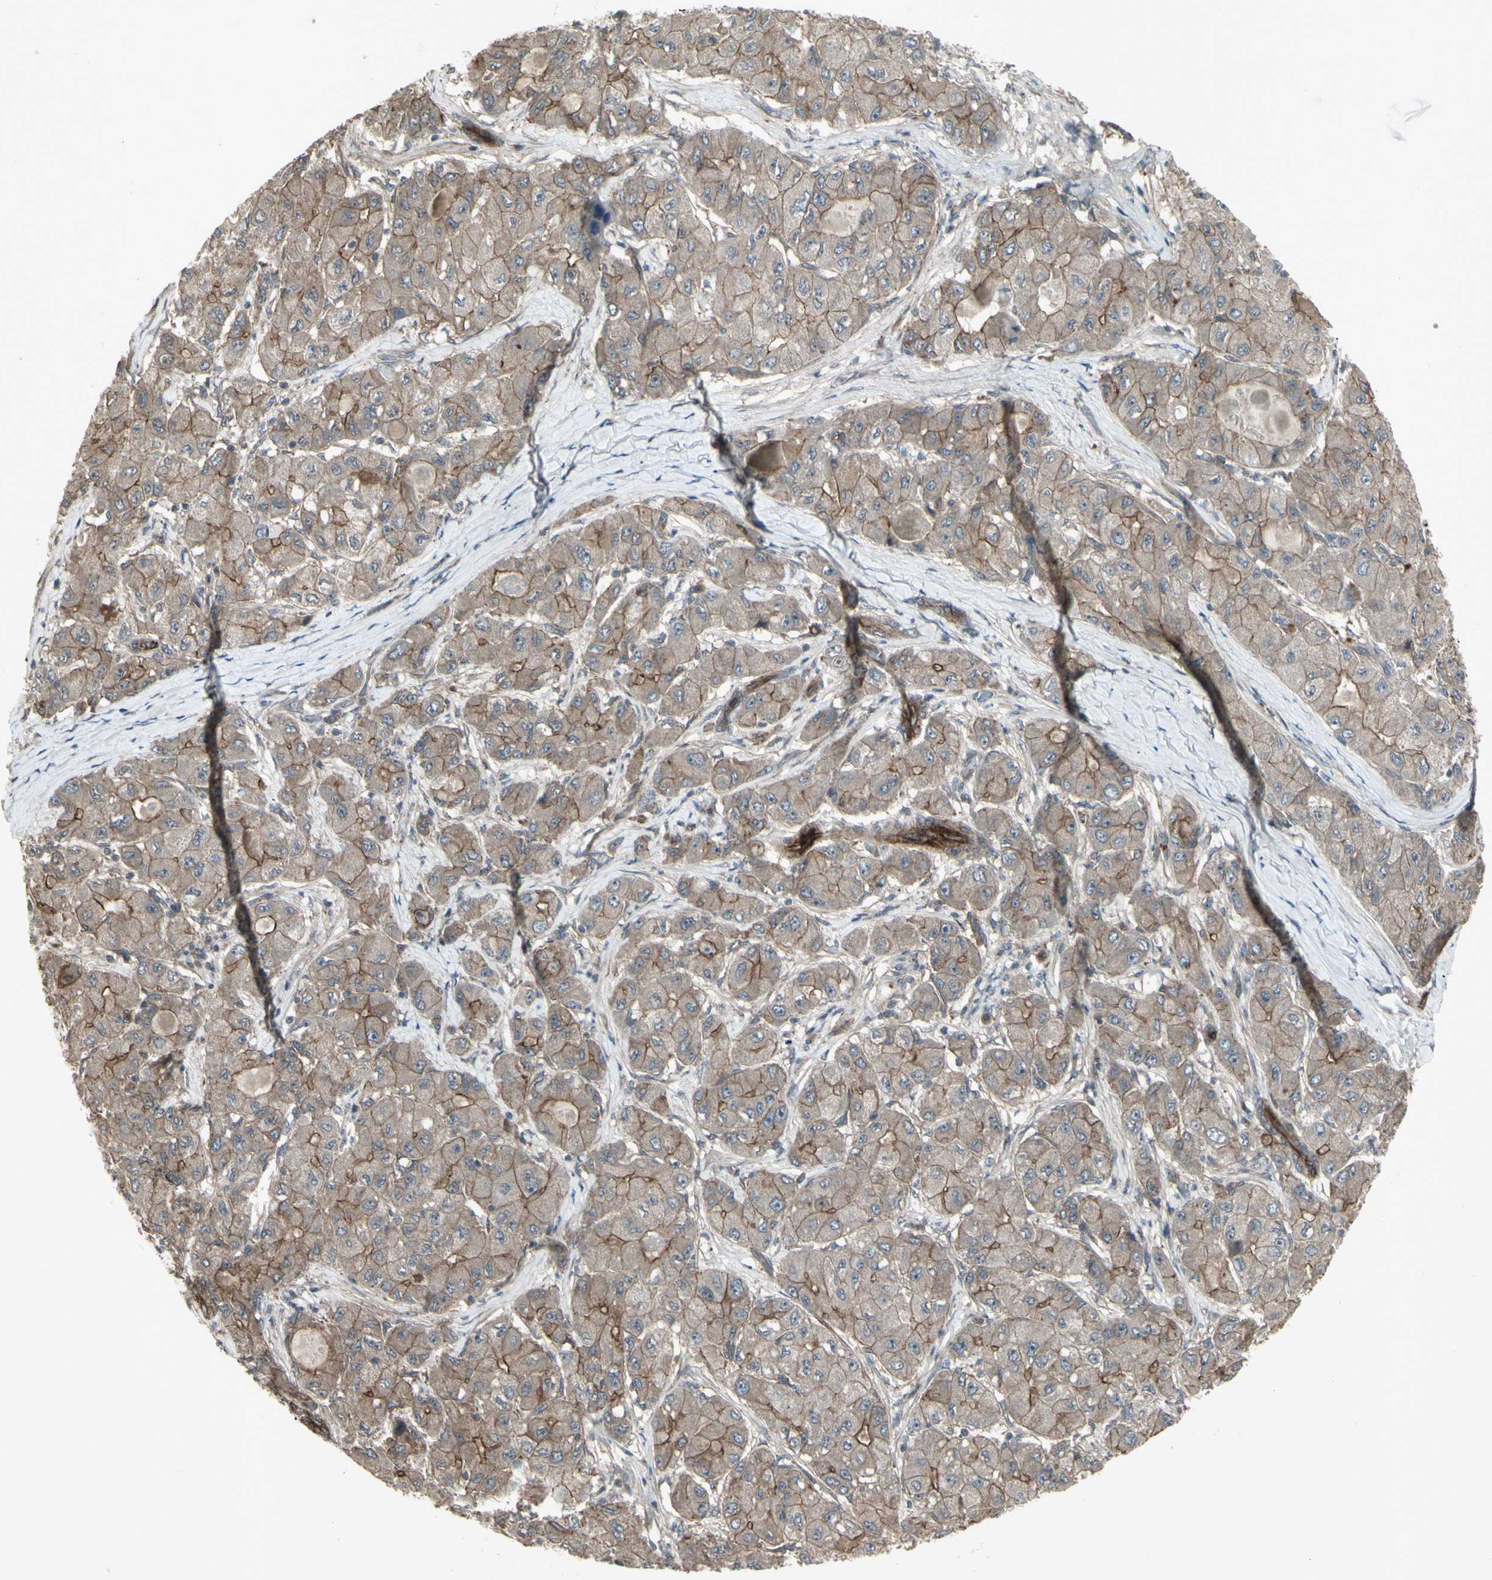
{"staining": {"intensity": "moderate", "quantity": ">75%", "location": "cytoplasmic/membranous"}, "tissue": "liver cancer", "cell_type": "Tumor cells", "image_type": "cancer", "snomed": [{"axis": "morphology", "description": "Carcinoma, Hepatocellular, NOS"}, {"axis": "topography", "description": "Liver"}], "caption": "IHC photomicrograph of hepatocellular carcinoma (liver) stained for a protein (brown), which displays medium levels of moderate cytoplasmic/membranous staining in about >75% of tumor cells.", "gene": "JAG1", "patient": {"sex": "male", "age": 80}}